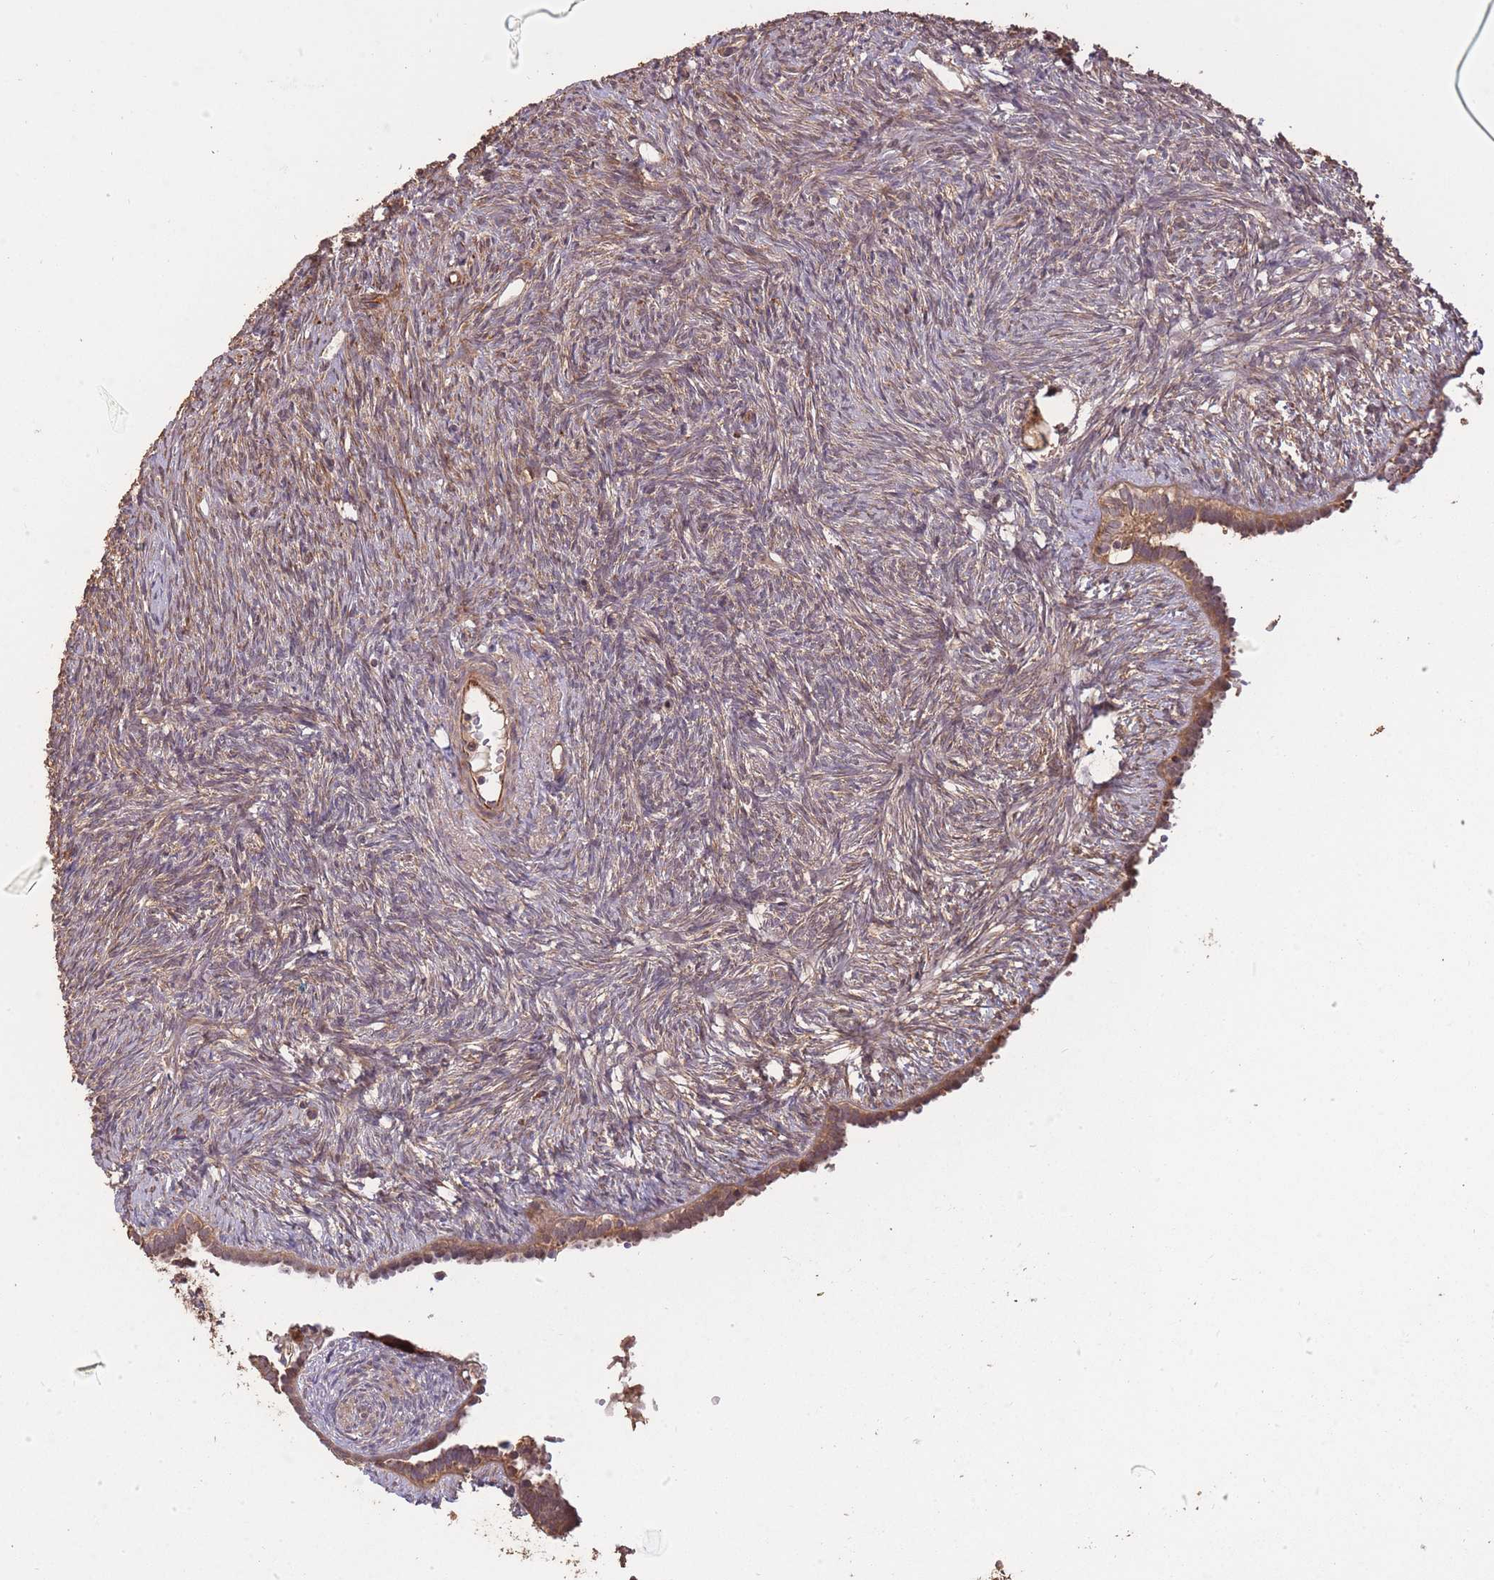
{"staining": {"intensity": "moderate", "quantity": ">75%", "location": "cytoplasmic/membranous"}, "tissue": "ovary", "cell_type": "Follicle cells", "image_type": "normal", "snomed": [{"axis": "morphology", "description": "Normal tissue, NOS"}, {"axis": "topography", "description": "Ovary"}], "caption": "Unremarkable ovary displays moderate cytoplasmic/membranous staining in about >75% of follicle cells.", "gene": "ERBB3", "patient": {"sex": "female", "age": 51}}